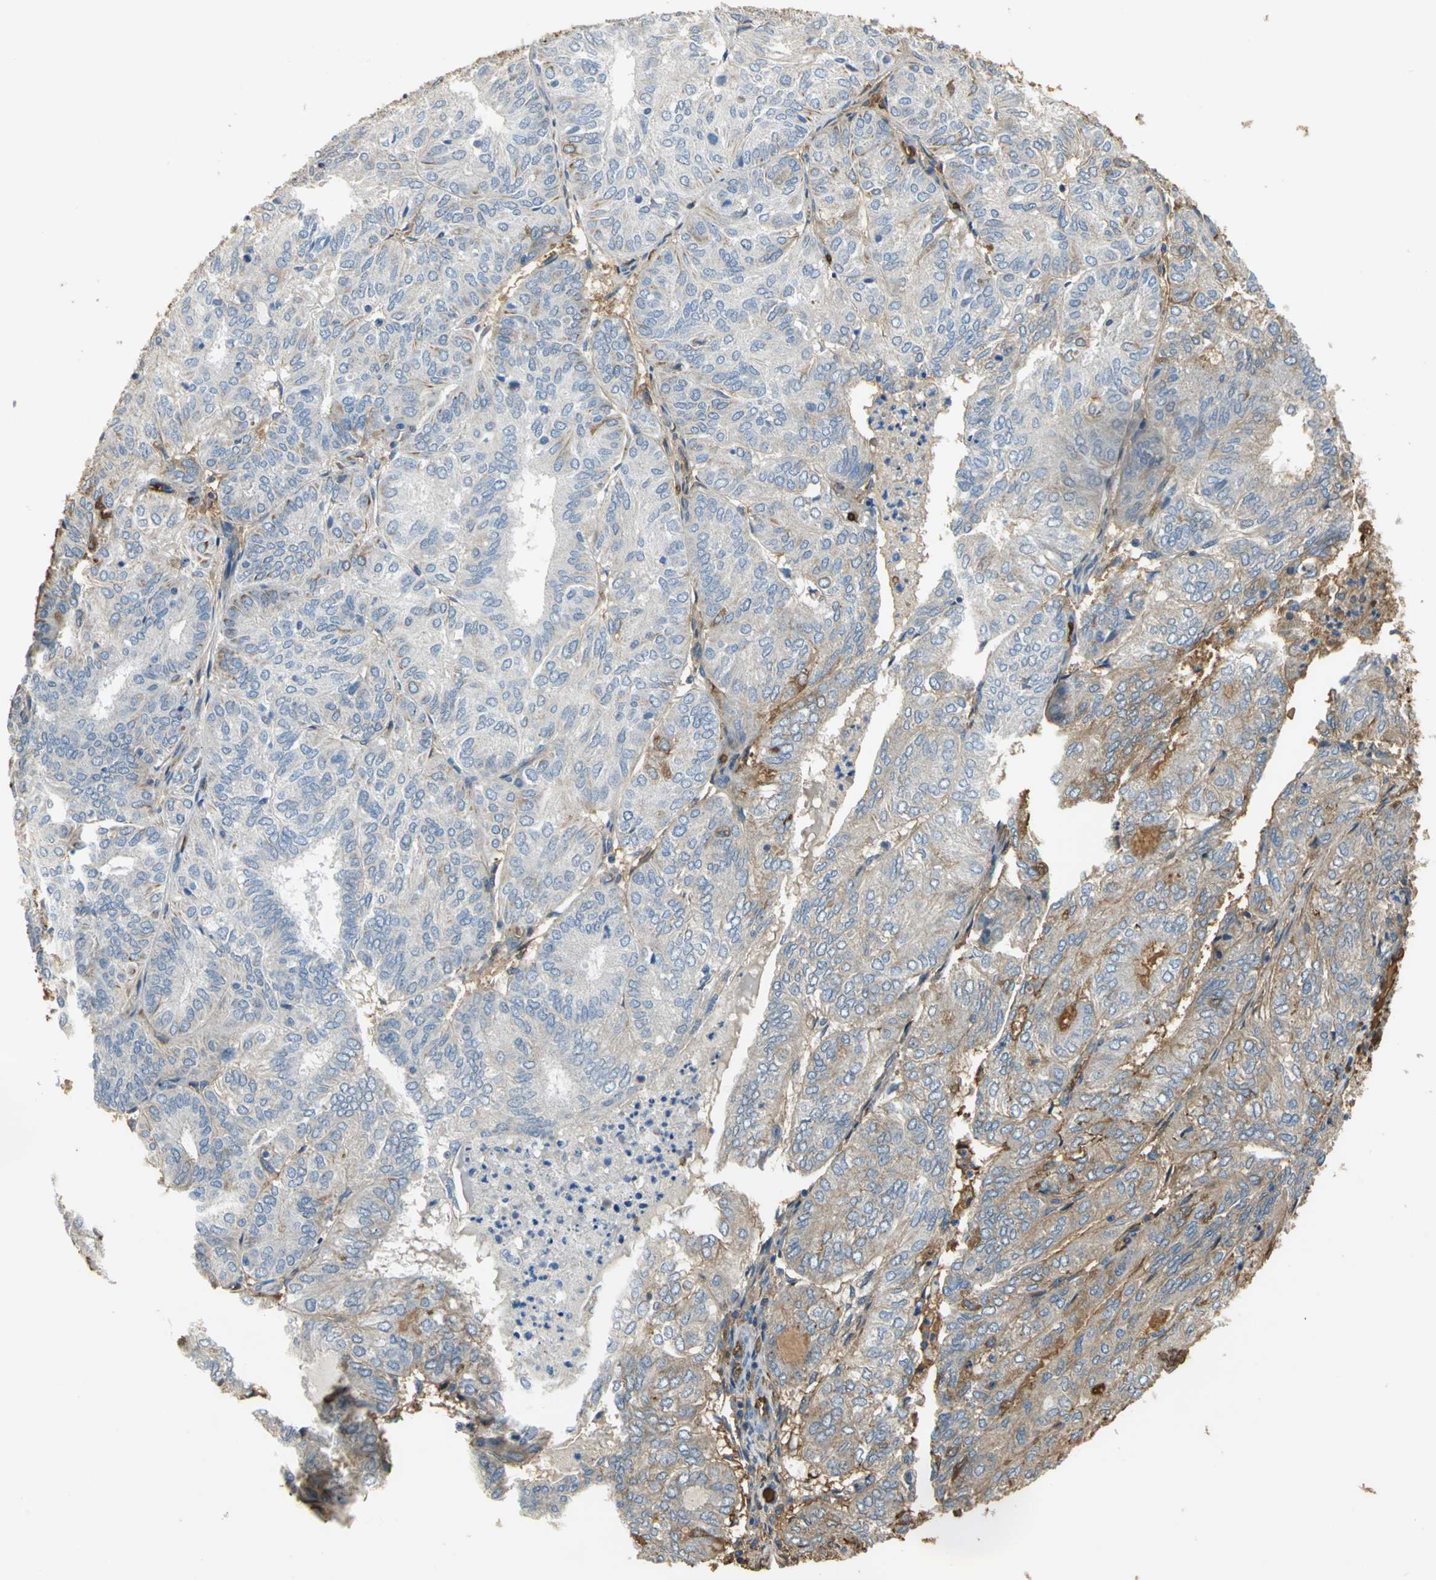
{"staining": {"intensity": "moderate", "quantity": "25%-75%", "location": "cytoplasmic/membranous"}, "tissue": "endometrial cancer", "cell_type": "Tumor cells", "image_type": "cancer", "snomed": [{"axis": "morphology", "description": "Adenocarcinoma, NOS"}, {"axis": "topography", "description": "Uterus"}], "caption": "Human endometrial adenocarcinoma stained with a protein marker demonstrates moderate staining in tumor cells.", "gene": "TREM1", "patient": {"sex": "female", "age": 60}}